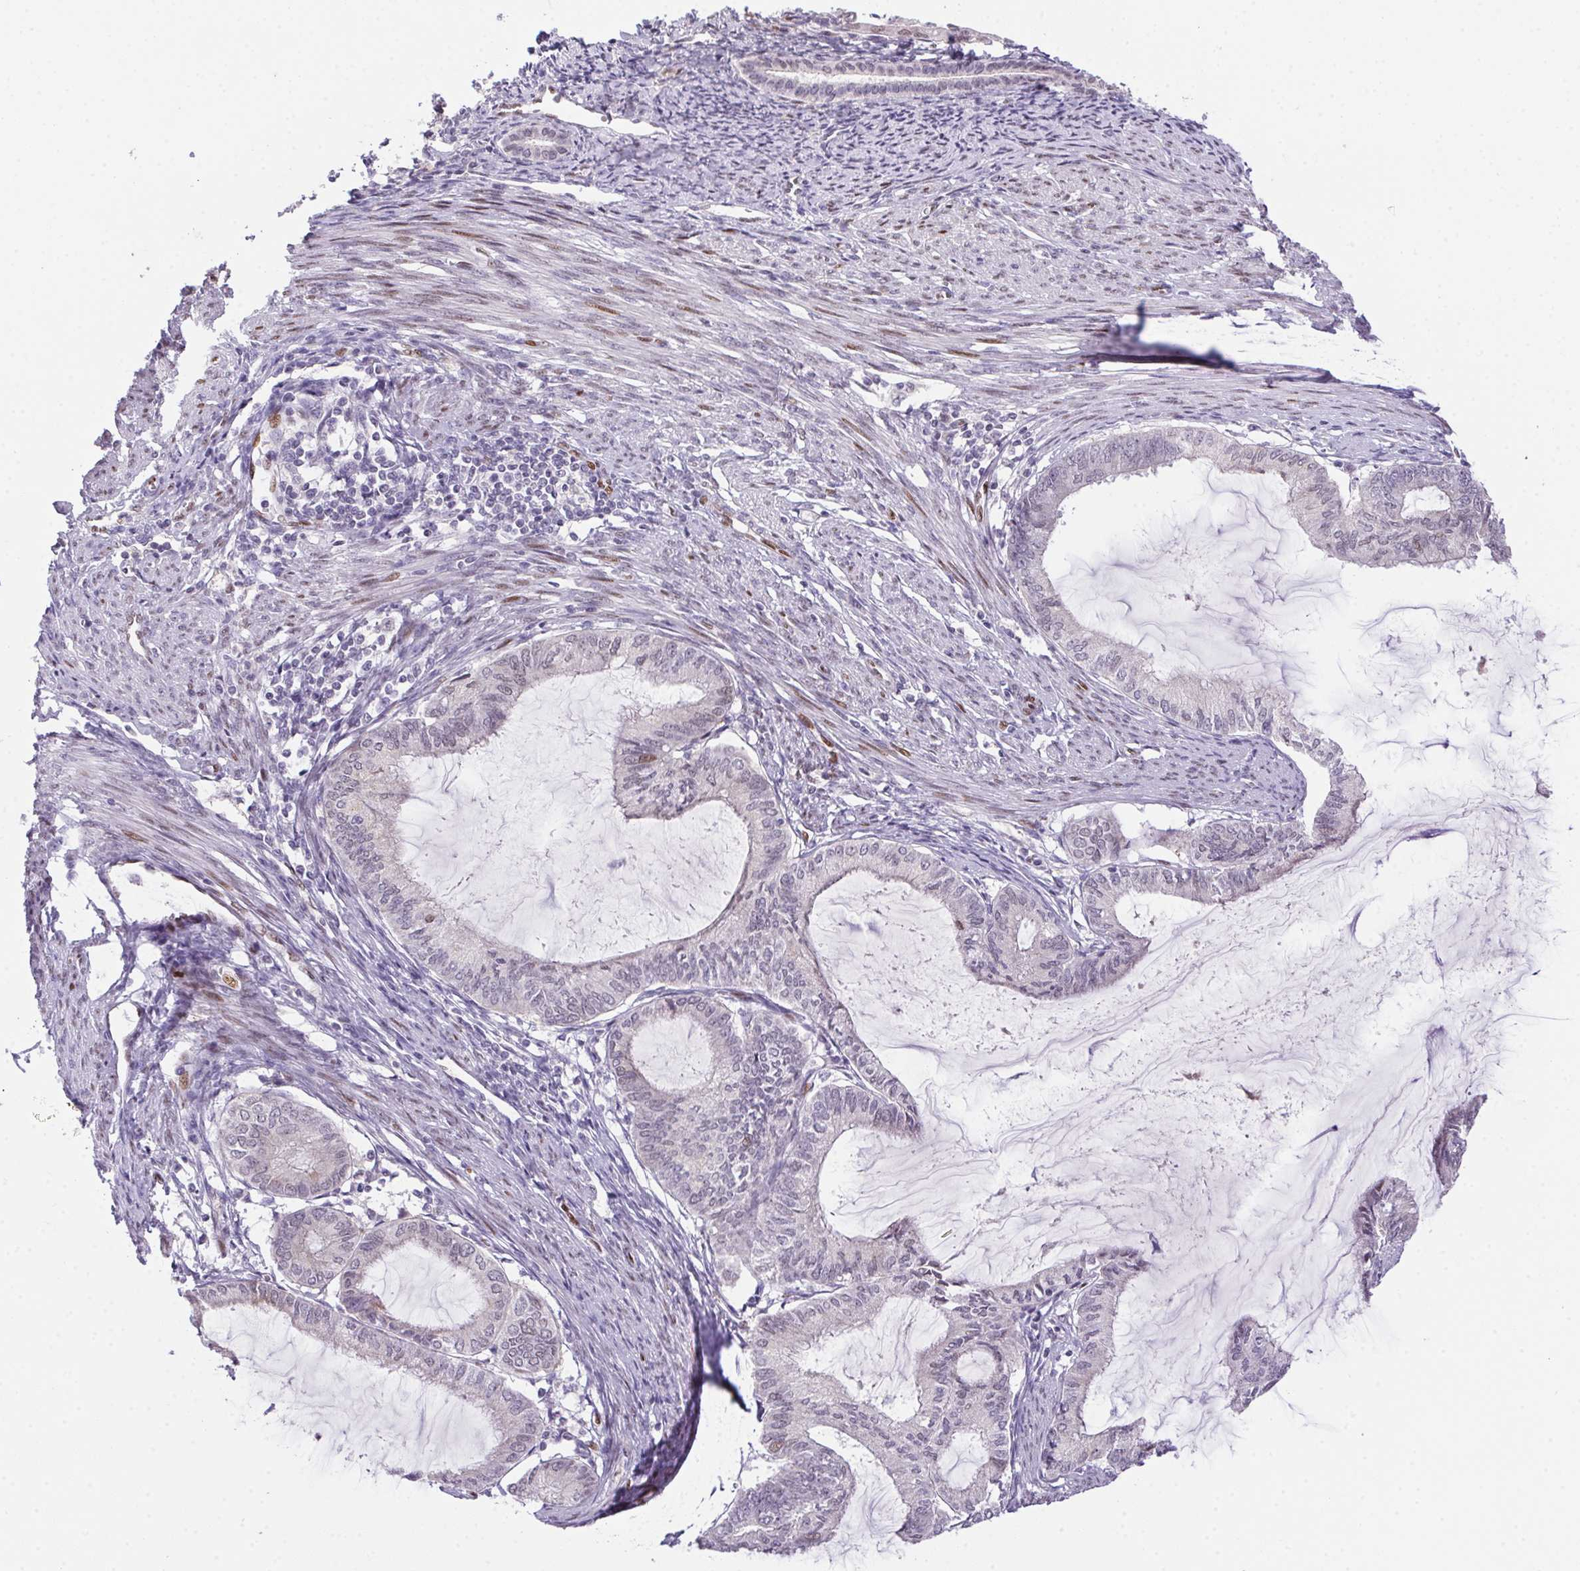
{"staining": {"intensity": "negative", "quantity": "none", "location": "none"}, "tissue": "endometrial cancer", "cell_type": "Tumor cells", "image_type": "cancer", "snomed": [{"axis": "morphology", "description": "Adenocarcinoma, NOS"}, {"axis": "topography", "description": "Endometrium"}], "caption": "IHC of endometrial adenocarcinoma reveals no staining in tumor cells.", "gene": "SP9", "patient": {"sex": "female", "age": 86}}